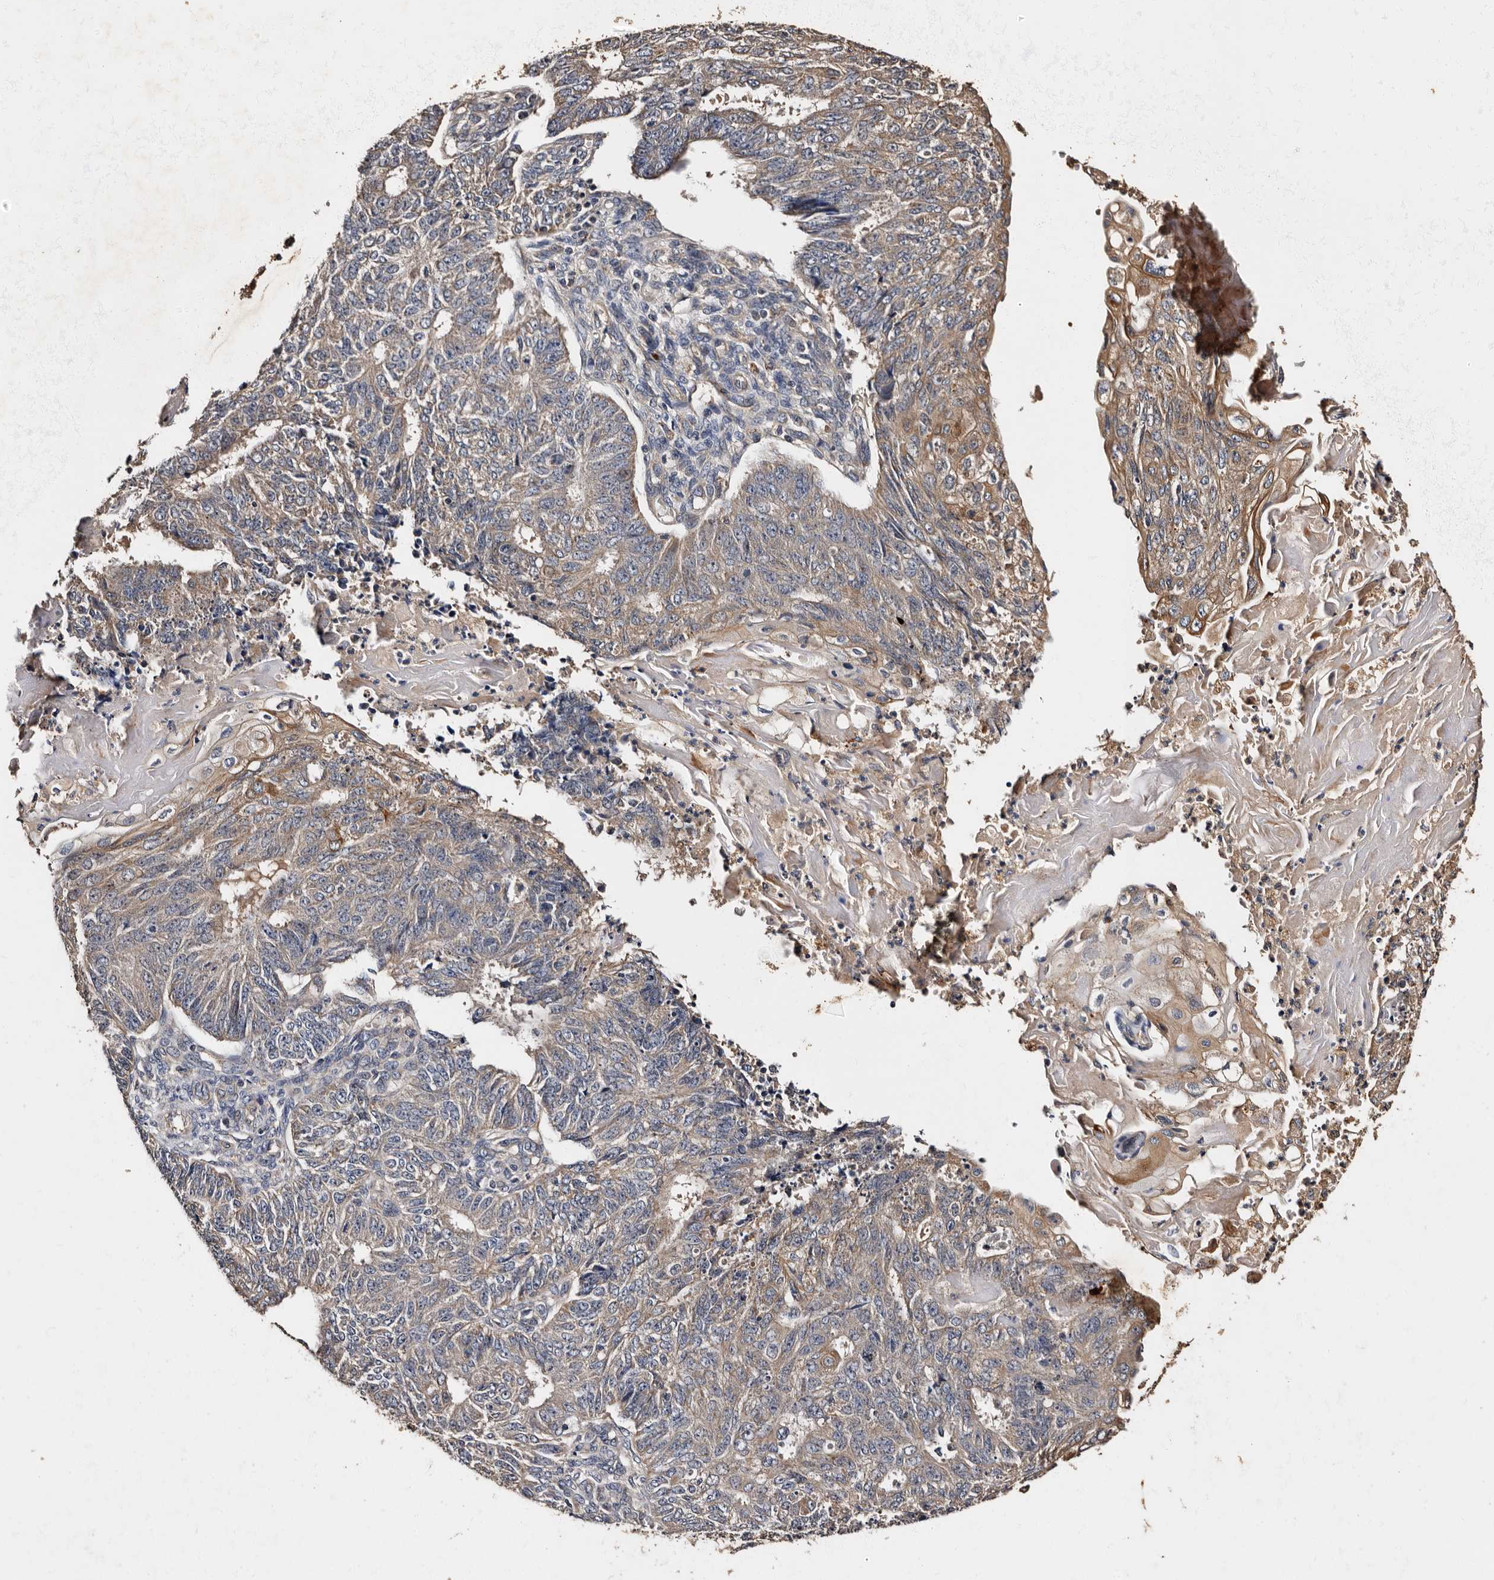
{"staining": {"intensity": "weak", "quantity": "<25%", "location": "cytoplasmic/membranous"}, "tissue": "endometrial cancer", "cell_type": "Tumor cells", "image_type": "cancer", "snomed": [{"axis": "morphology", "description": "Adenocarcinoma, NOS"}, {"axis": "topography", "description": "Endometrium"}], "caption": "Image shows no significant protein expression in tumor cells of adenocarcinoma (endometrial).", "gene": "ADCK5", "patient": {"sex": "female", "age": 32}}